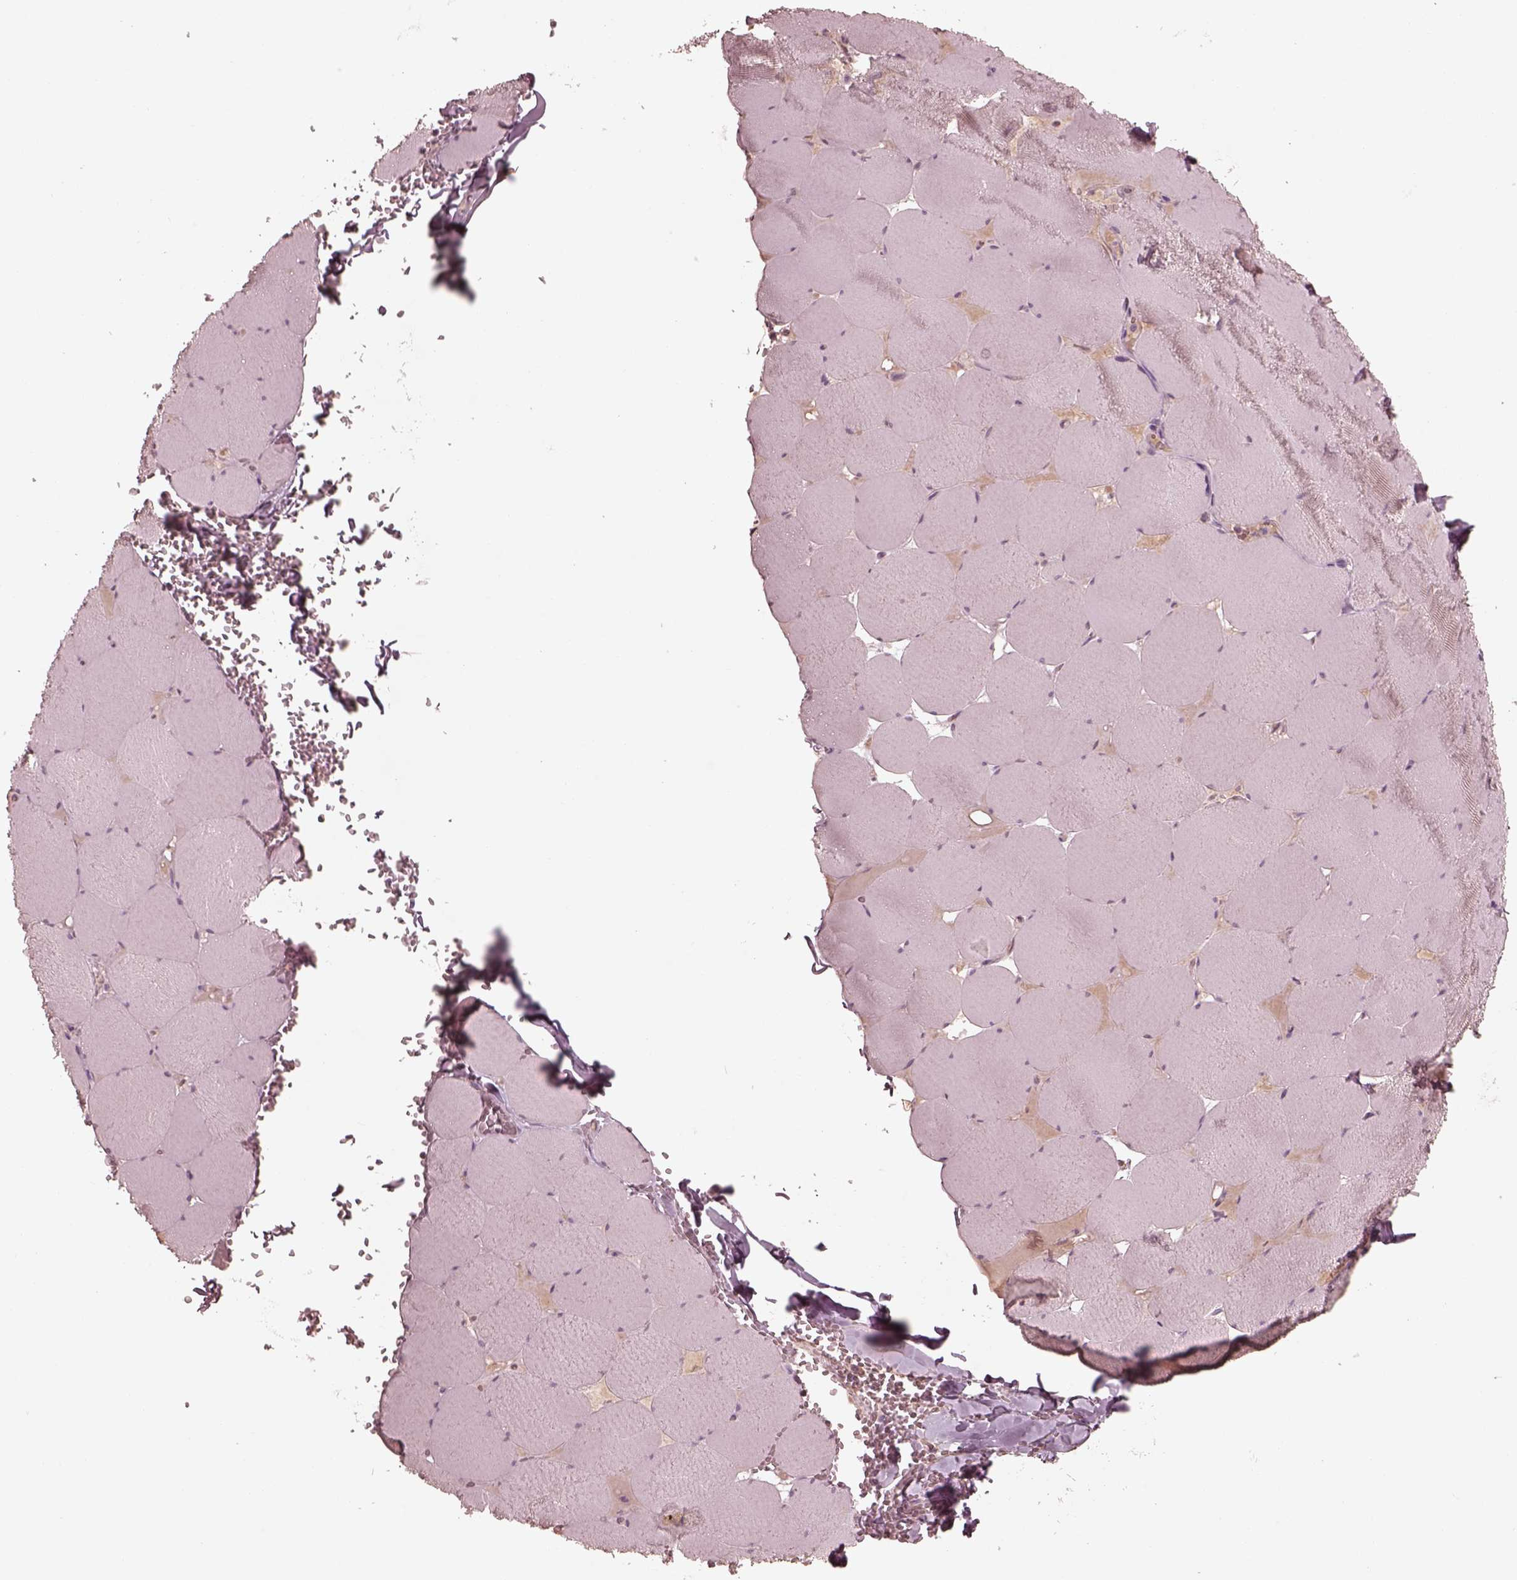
{"staining": {"intensity": "negative", "quantity": "none", "location": "none"}, "tissue": "skeletal muscle", "cell_type": "Myocytes", "image_type": "normal", "snomed": [{"axis": "morphology", "description": "Normal tissue, NOS"}, {"axis": "morphology", "description": "Malignant melanoma, Metastatic site"}, {"axis": "topography", "description": "Skeletal muscle"}], "caption": "Protein analysis of unremarkable skeletal muscle displays no significant staining in myocytes.", "gene": "VWA5B1", "patient": {"sex": "male", "age": 50}}